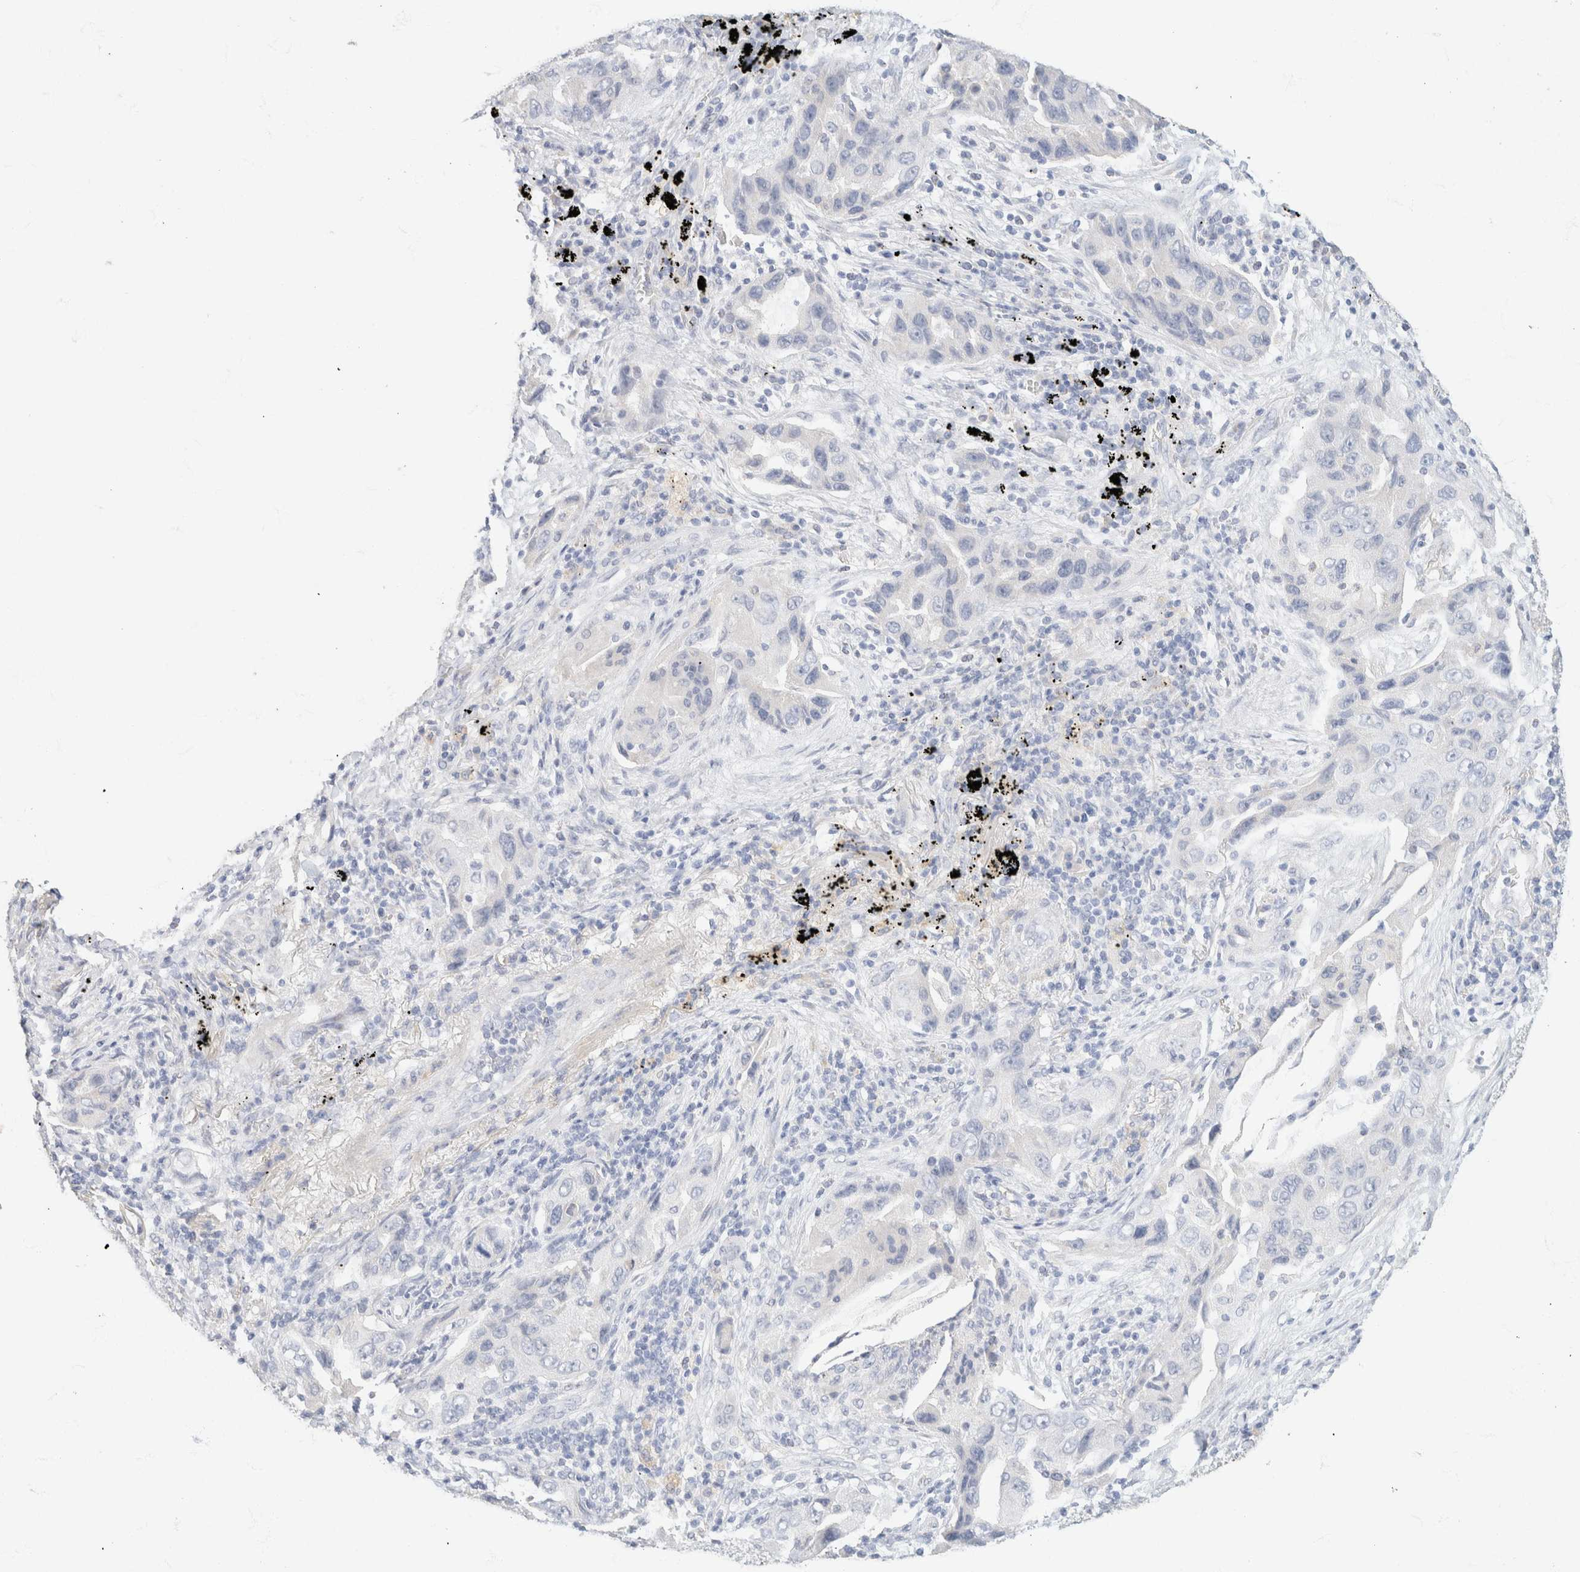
{"staining": {"intensity": "negative", "quantity": "none", "location": "none"}, "tissue": "lung cancer", "cell_type": "Tumor cells", "image_type": "cancer", "snomed": [{"axis": "morphology", "description": "Adenocarcinoma, NOS"}, {"axis": "topography", "description": "Lung"}], "caption": "The photomicrograph demonstrates no staining of tumor cells in lung adenocarcinoma.", "gene": "CA12", "patient": {"sex": "female", "age": 65}}